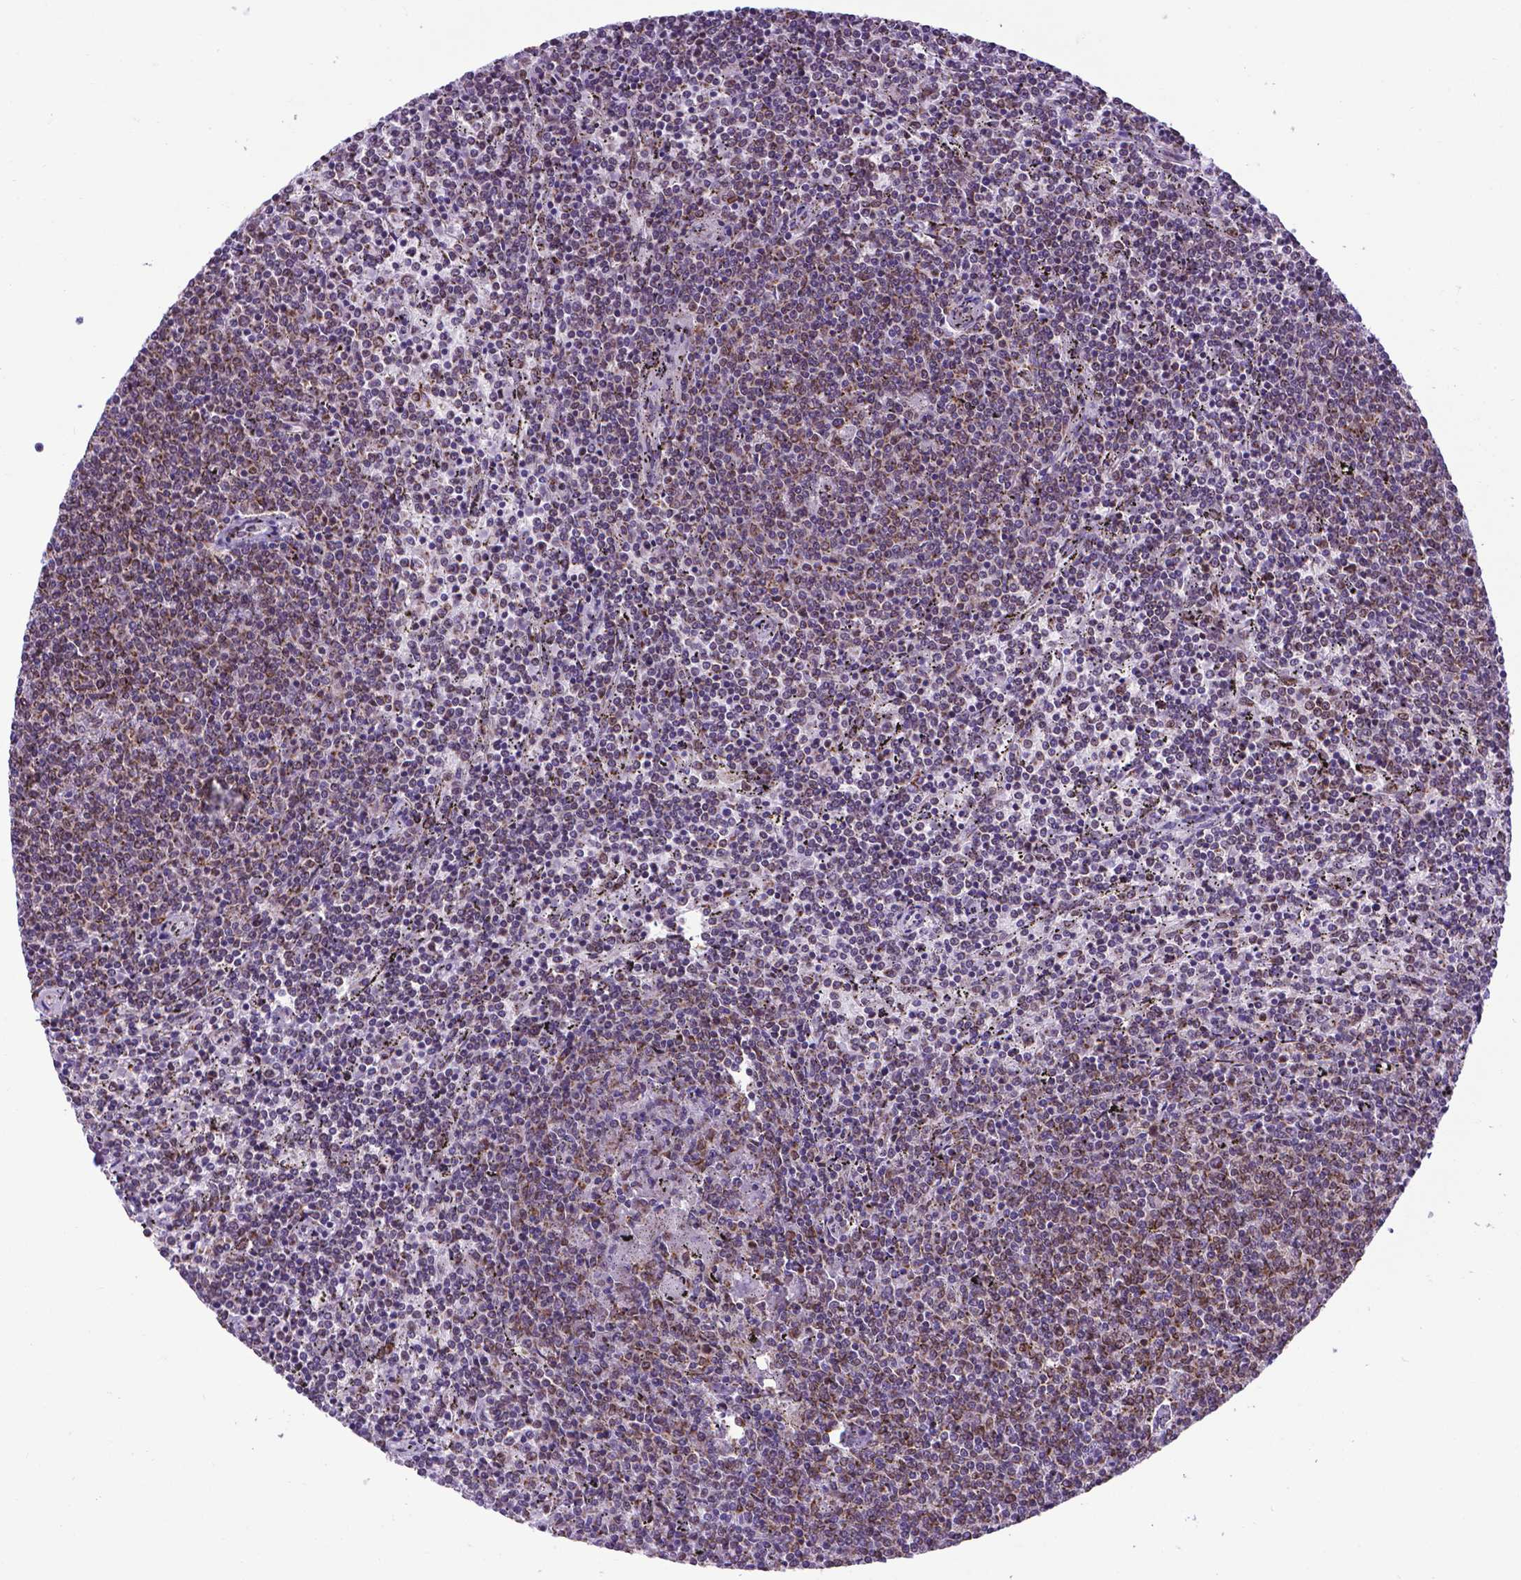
{"staining": {"intensity": "moderate", "quantity": "<25%", "location": "cytoplasmic/membranous,nuclear"}, "tissue": "lymphoma", "cell_type": "Tumor cells", "image_type": "cancer", "snomed": [{"axis": "morphology", "description": "Malignant lymphoma, non-Hodgkin's type, Low grade"}, {"axis": "topography", "description": "Spleen"}], "caption": "Protein staining of lymphoma tissue displays moderate cytoplasmic/membranous and nuclear positivity in about <25% of tumor cells.", "gene": "MRPL10", "patient": {"sex": "female", "age": 50}}